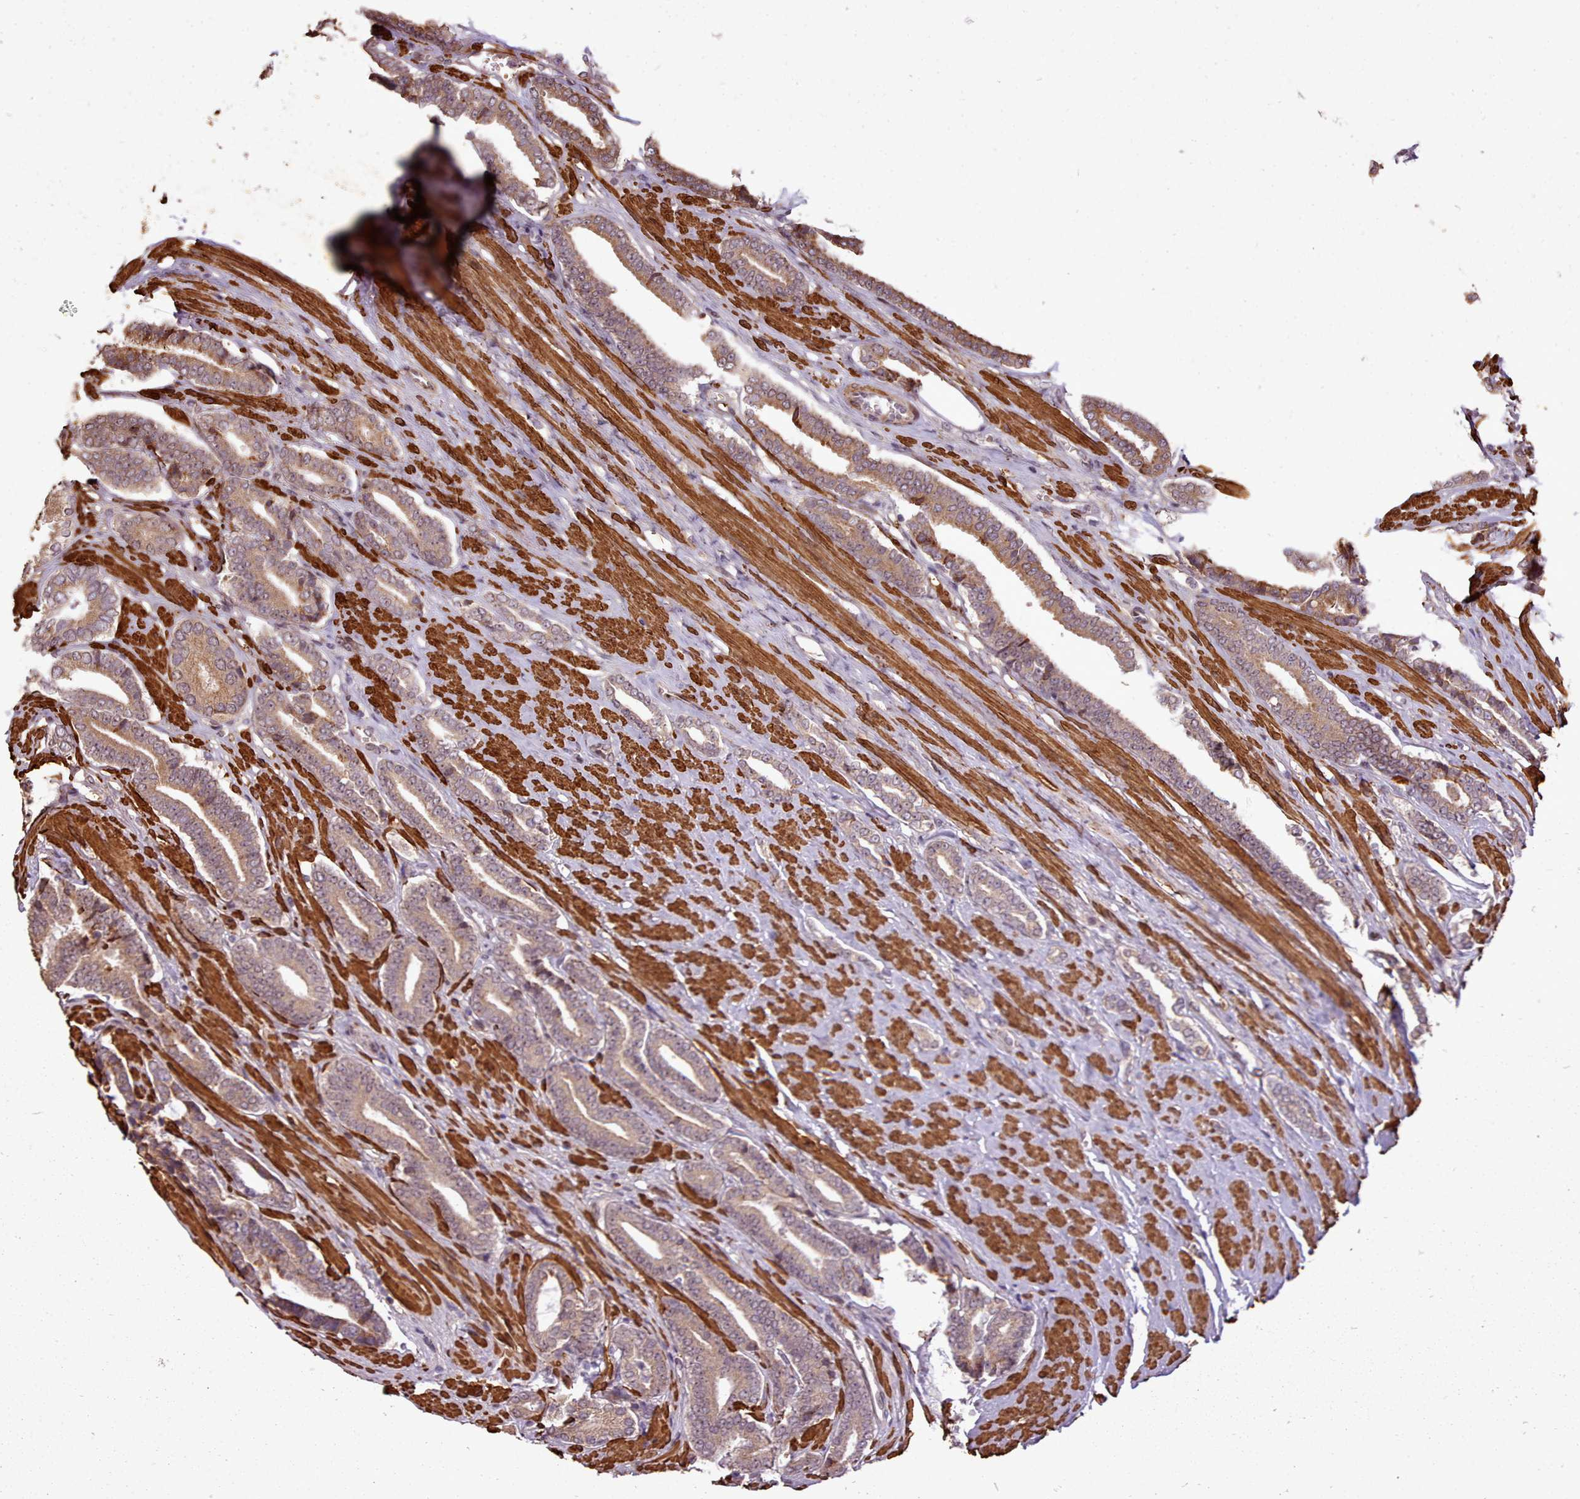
{"staining": {"intensity": "moderate", "quantity": ">75%", "location": "cytoplasmic/membranous"}, "tissue": "prostate cancer", "cell_type": "Tumor cells", "image_type": "cancer", "snomed": [{"axis": "morphology", "description": "Adenocarcinoma, NOS"}, {"axis": "topography", "description": "Prostate and seminal vesicle, NOS"}], "caption": "DAB immunohistochemical staining of human prostate adenocarcinoma displays moderate cytoplasmic/membranous protein positivity in approximately >75% of tumor cells.", "gene": "CABP1", "patient": {"sex": "male", "age": 76}}